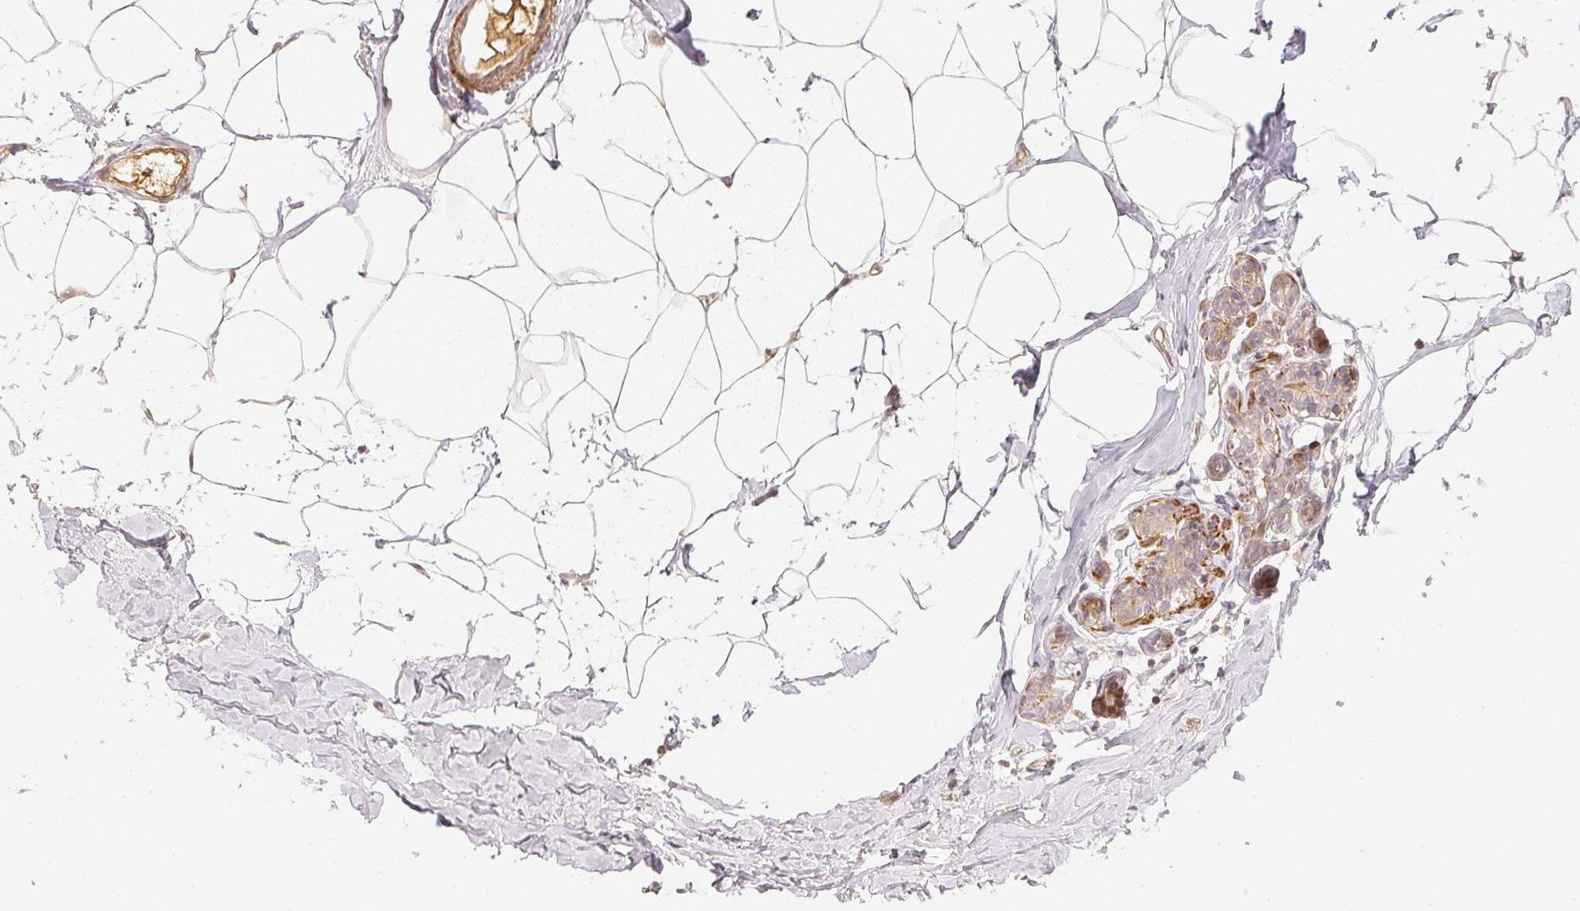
{"staining": {"intensity": "weak", "quantity": ">75%", "location": "cytoplasmic/membranous,nuclear"}, "tissue": "breast", "cell_type": "Adipocytes", "image_type": "normal", "snomed": [{"axis": "morphology", "description": "Normal tissue, NOS"}, {"axis": "topography", "description": "Breast"}], "caption": "Protein staining of normal breast demonstrates weak cytoplasmic/membranous,nuclear staining in about >75% of adipocytes.", "gene": "SERPINE1", "patient": {"sex": "female", "age": 32}}